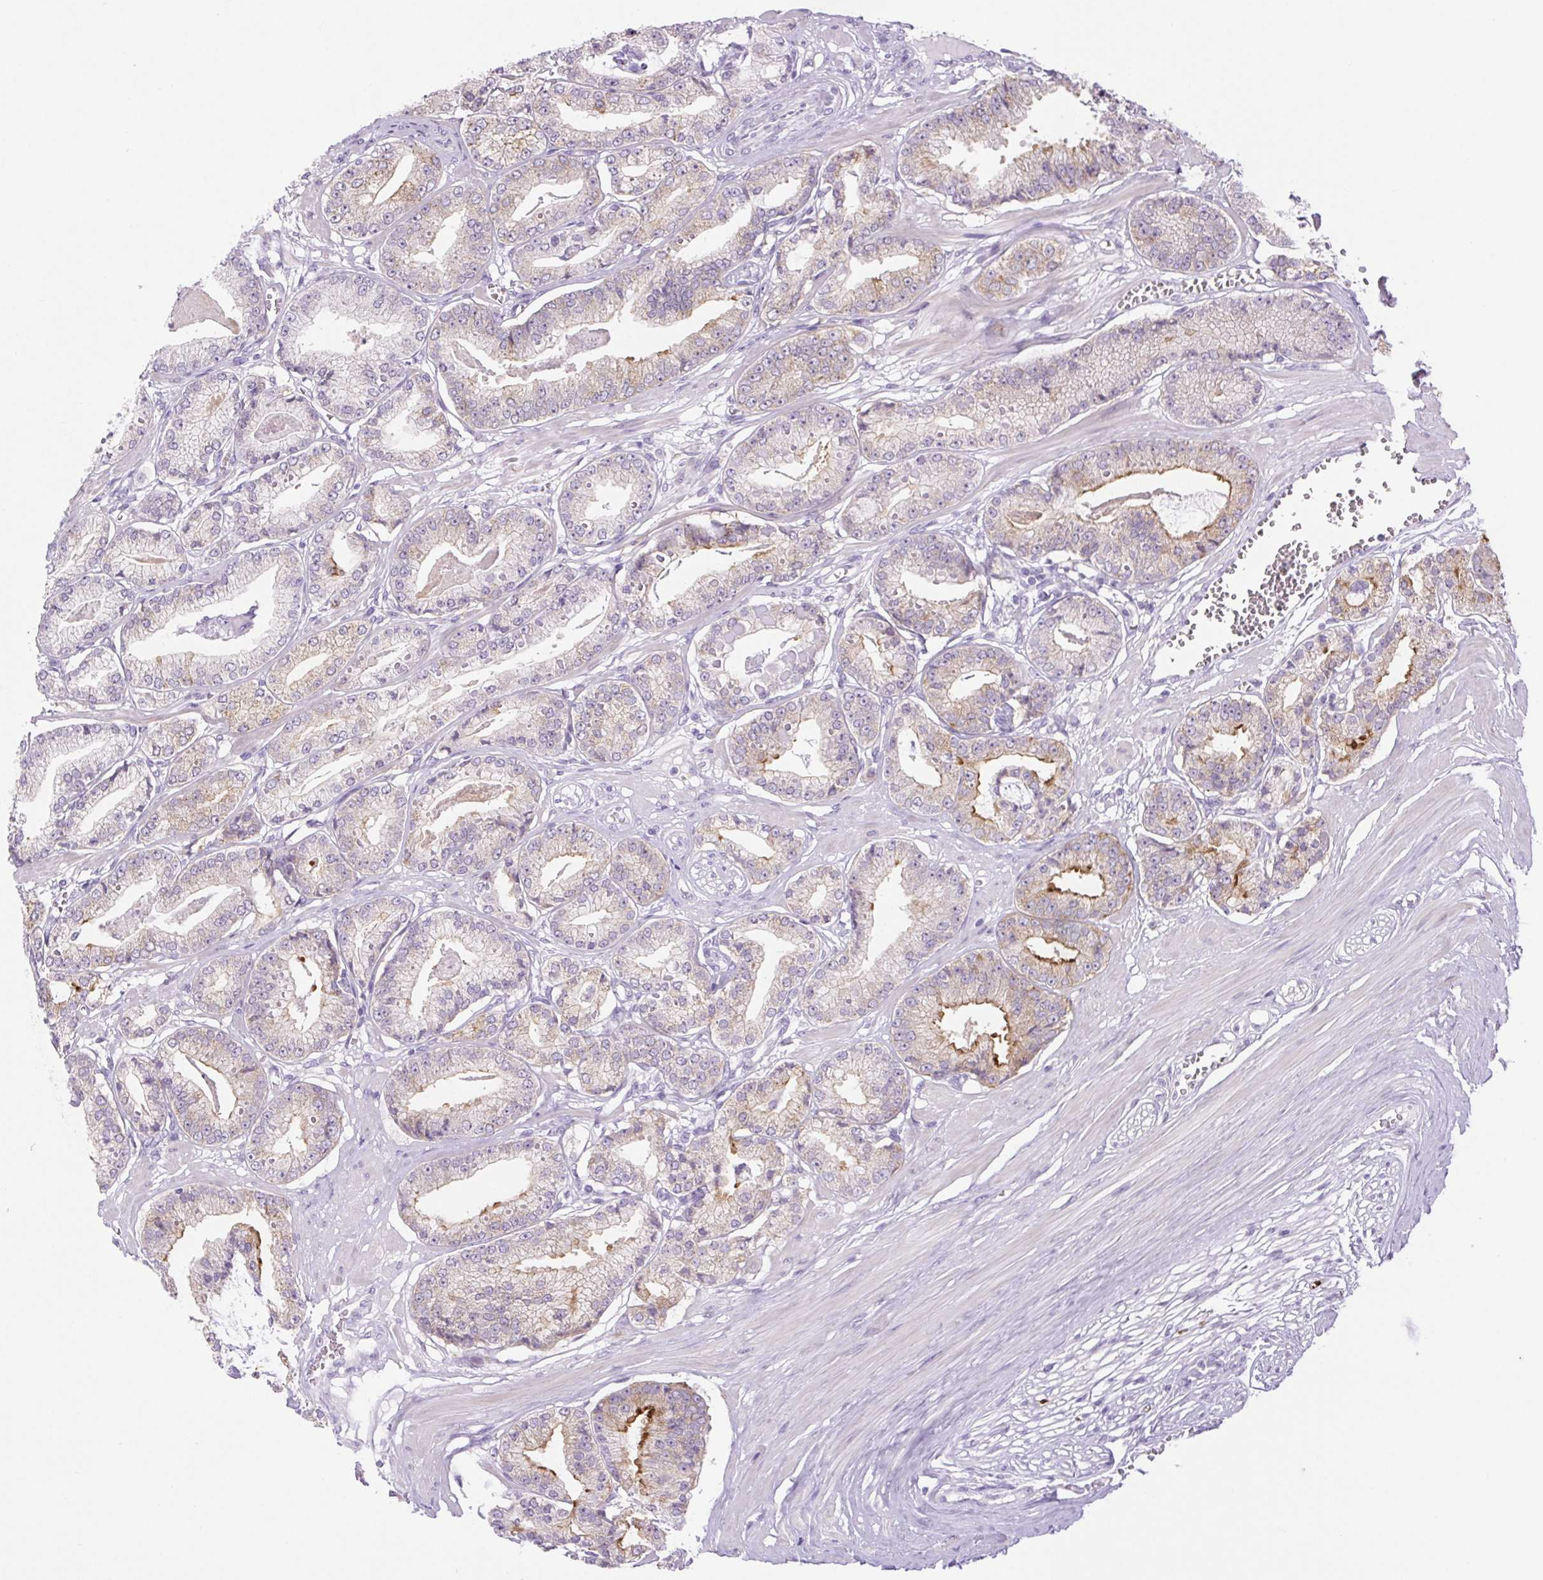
{"staining": {"intensity": "strong", "quantity": "<25%", "location": "cytoplasmic/membranous"}, "tissue": "prostate cancer", "cell_type": "Tumor cells", "image_type": "cancer", "snomed": [{"axis": "morphology", "description": "Adenocarcinoma, High grade"}, {"axis": "topography", "description": "Prostate"}], "caption": "High-grade adenocarcinoma (prostate) stained for a protein (brown) shows strong cytoplasmic/membranous positive positivity in approximately <25% of tumor cells.", "gene": "BCAS1", "patient": {"sex": "male", "age": 71}}